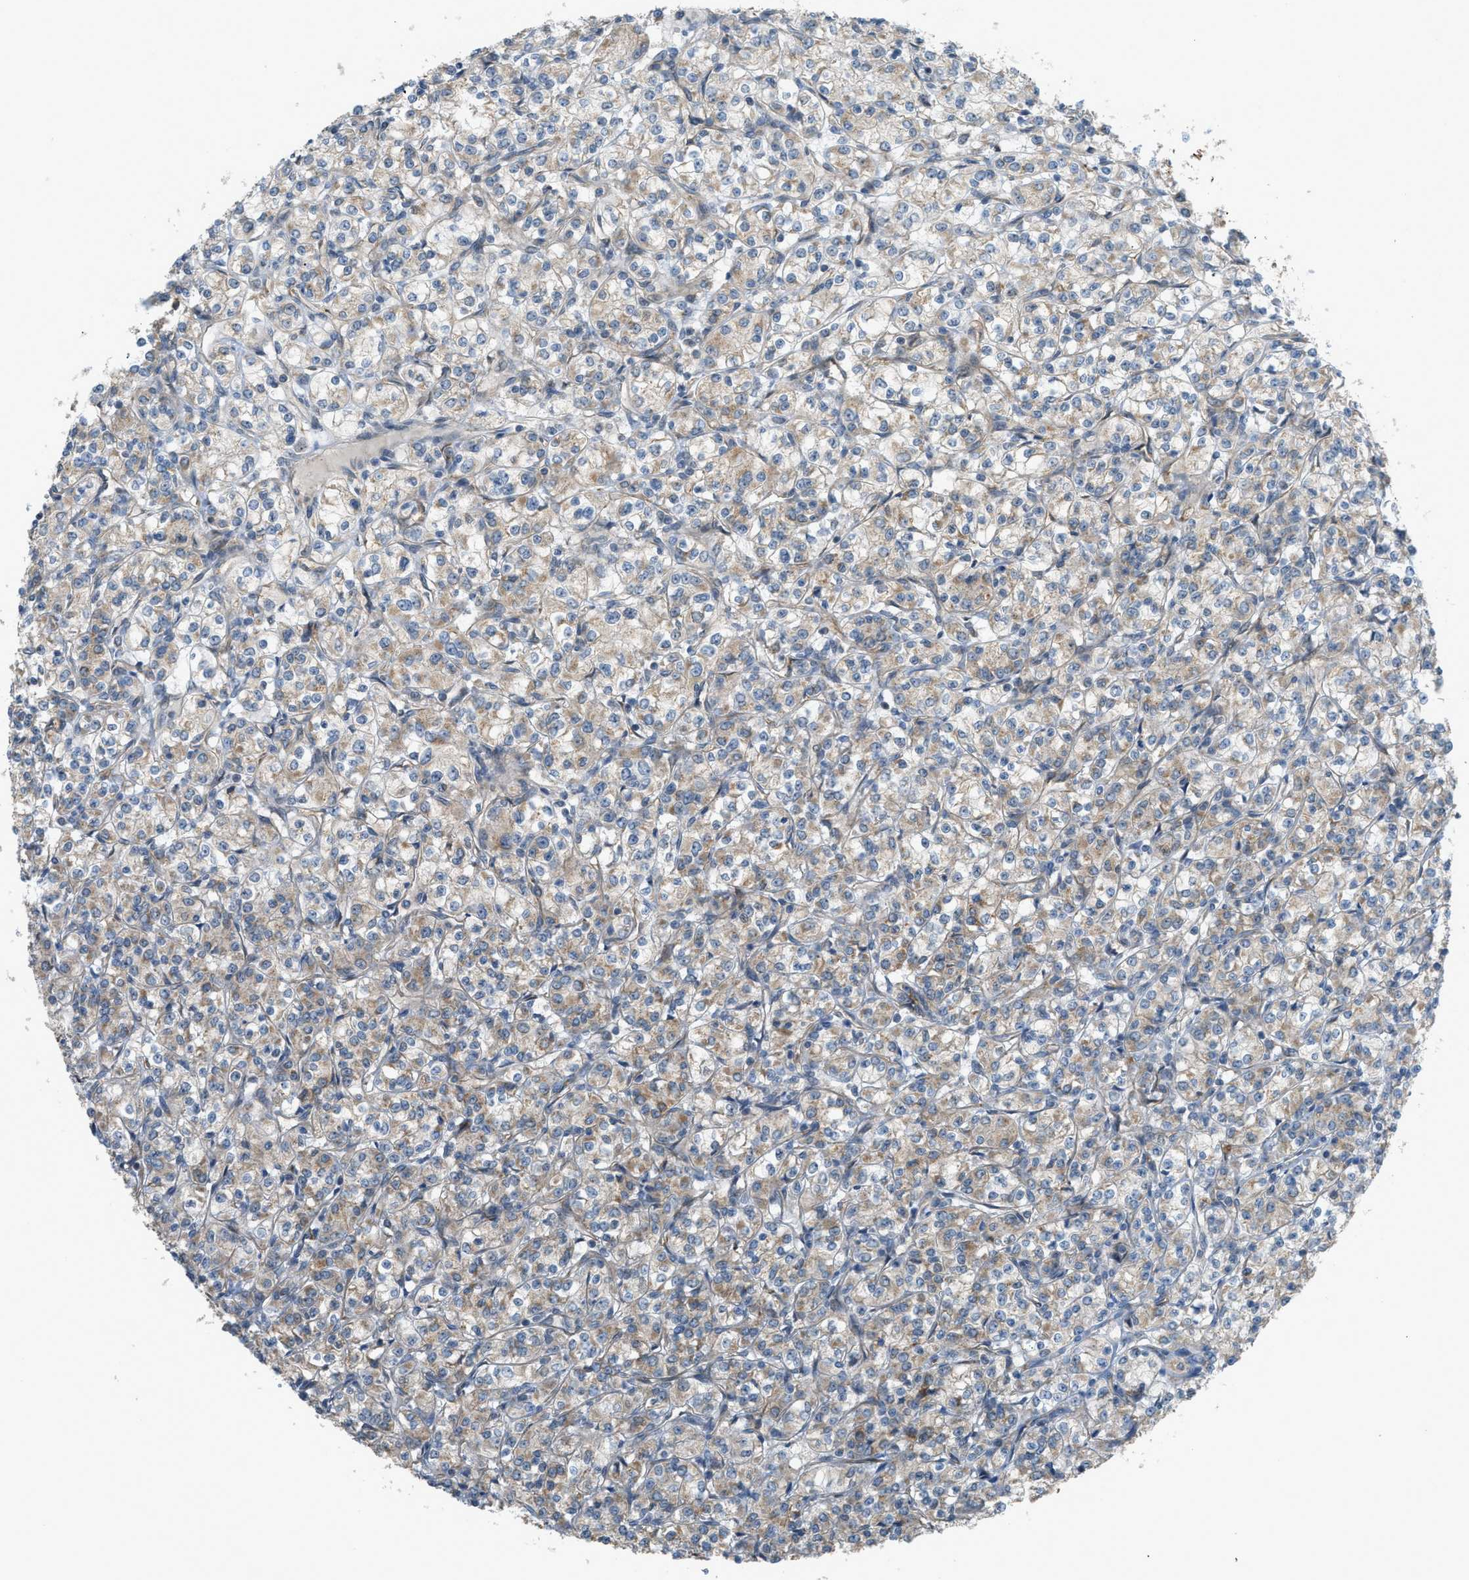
{"staining": {"intensity": "weak", "quantity": ">75%", "location": "cytoplasmic/membranous"}, "tissue": "renal cancer", "cell_type": "Tumor cells", "image_type": "cancer", "snomed": [{"axis": "morphology", "description": "Adenocarcinoma, NOS"}, {"axis": "topography", "description": "Kidney"}], "caption": "A brown stain highlights weak cytoplasmic/membranous staining of a protein in human renal cancer (adenocarcinoma) tumor cells. Using DAB (brown) and hematoxylin (blue) stains, captured at high magnification using brightfield microscopy.", "gene": "CCDC186", "patient": {"sex": "male", "age": 77}}